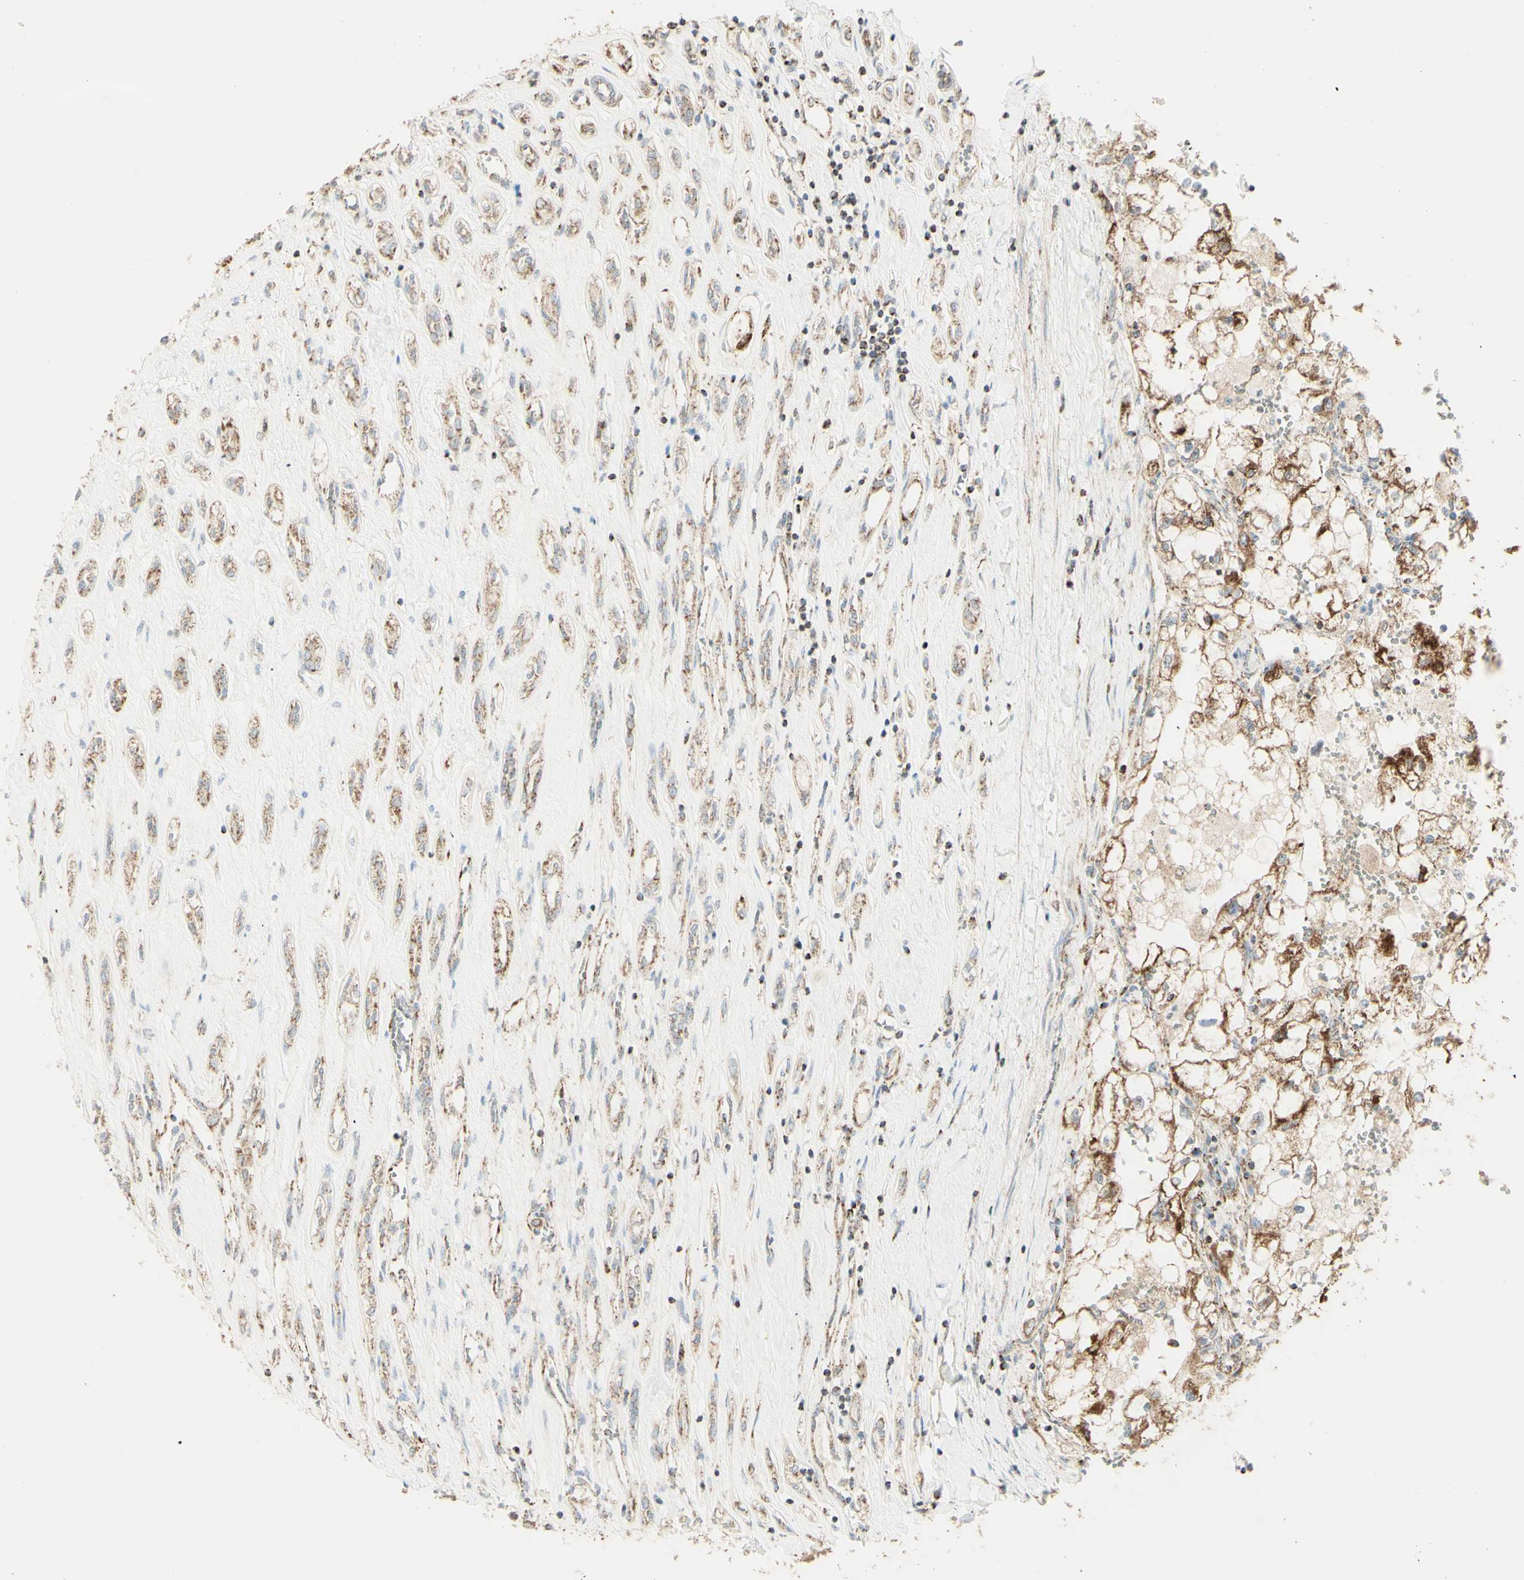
{"staining": {"intensity": "moderate", "quantity": ">75%", "location": "cytoplasmic/membranous"}, "tissue": "renal cancer", "cell_type": "Tumor cells", "image_type": "cancer", "snomed": [{"axis": "morphology", "description": "Adenocarcinoma, NOS"}, {"axis": "topography", "description": "Kidney"}], "caption": "Brown immunohistochemical staining in renal cancer reveals moderate cytoplasmic/membranous positivity in approximately >75% of tumor cells.", "gene": "LETM1", "patient": {"sex": "female", "age": 70}}